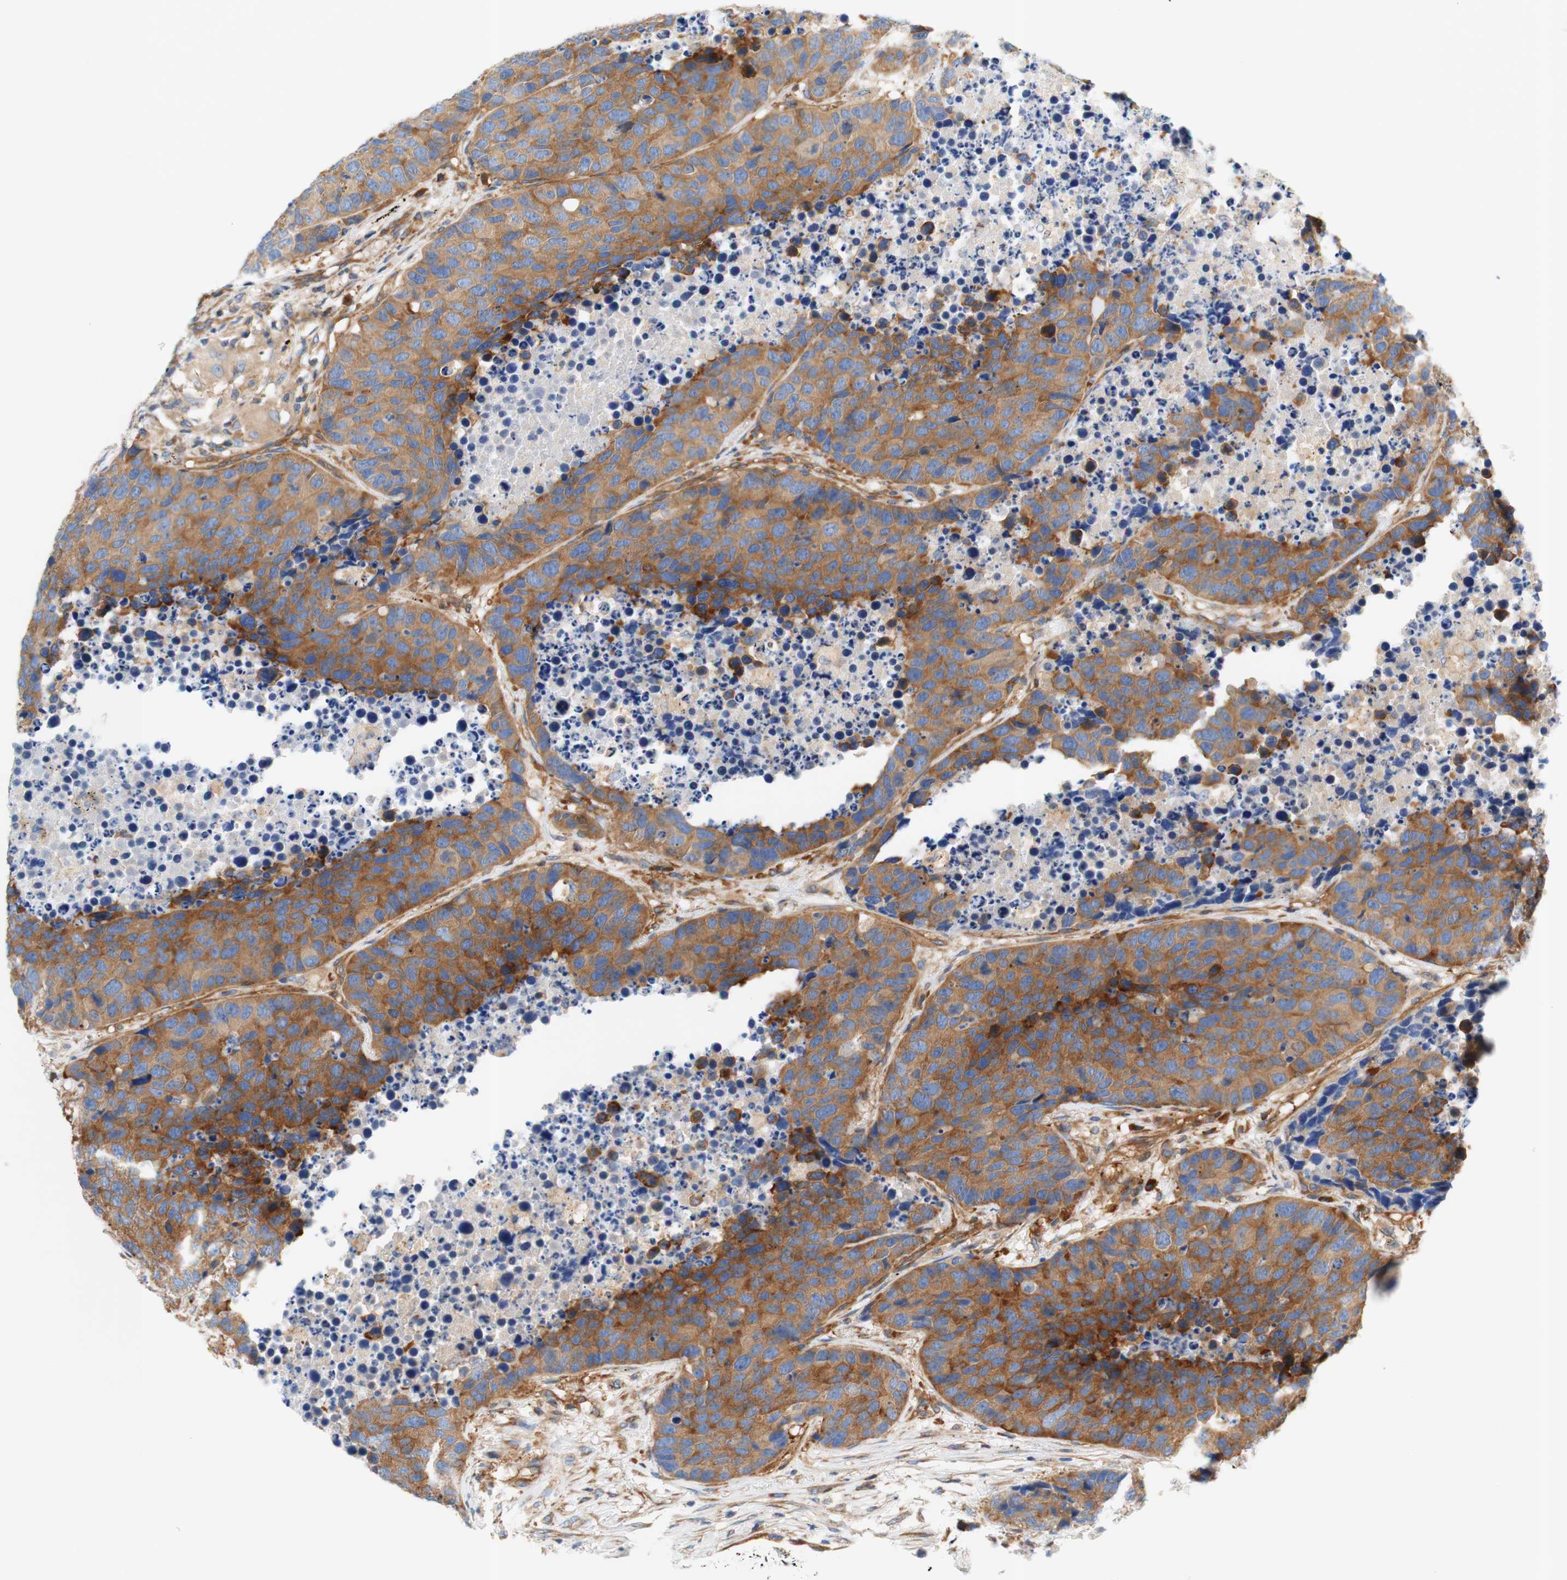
{"staining": {"intensity": "moderate", "quantity": ">75%", "location": "cytoplasmic/membranous"}, "tissue": "carcinoid", "cell_type": "Tumor cells", "image_type": "cancer", "snomed": [{"axis": "morphology", "description": "Carcinoid, malignant, NOS"}, {"axis": "topography", "description": "Lung"}], "caption": "Protein staining of carcinoid tissue shows moderate cytoplasmic/membranous expression in about >75% of tumor cells.", "gene": "STOM", "patient": {"sex": "male", "age": 60}}